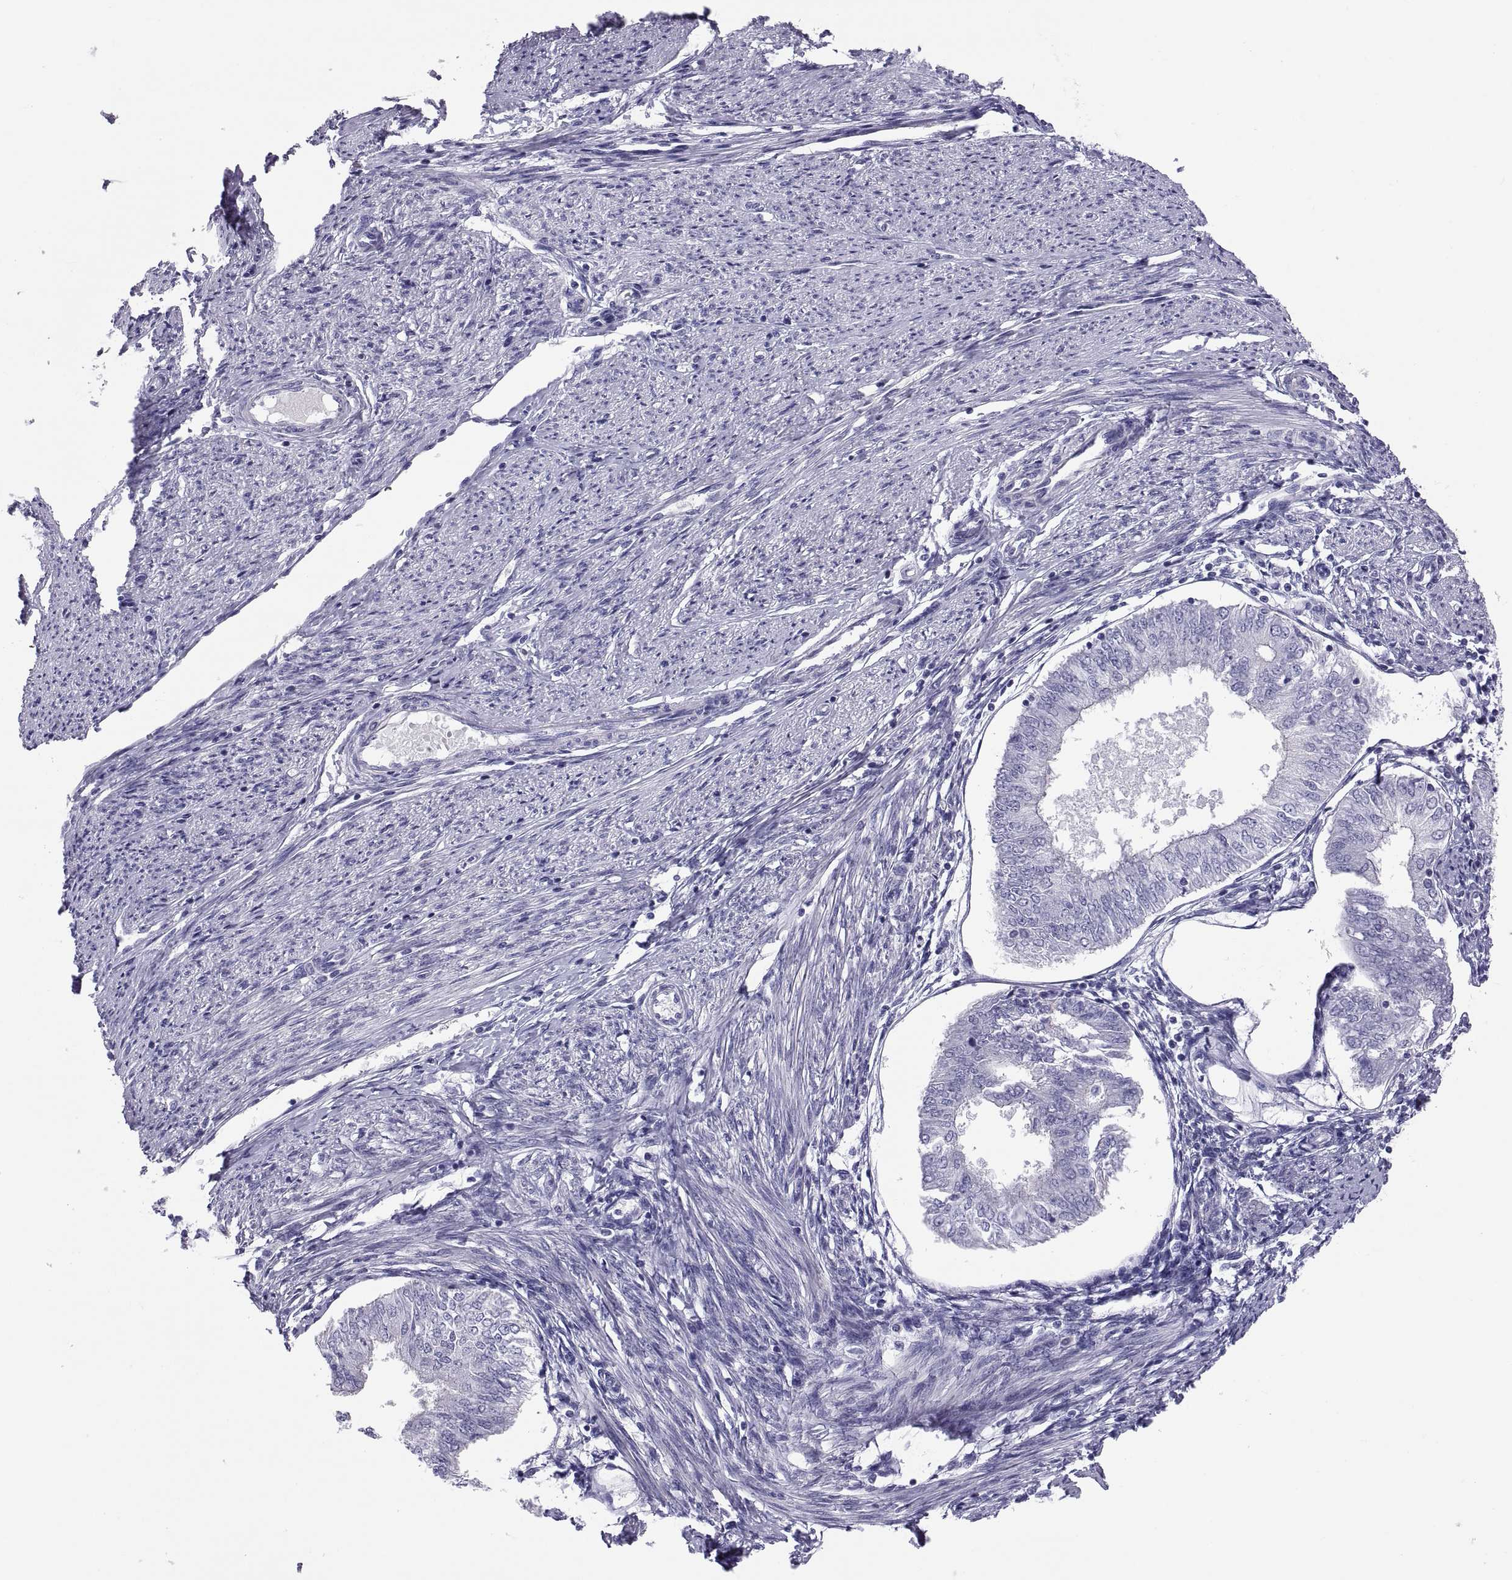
{"staining": {"intensity": "negative", "quantity": "none", "location": "none"}, "tissue": "endometrial cancer", "cell_type": "Tumor cells", "image_type": "cancer", "snomed": [{"axis": "morphology", "description": "Adenocarcinoma, NOS"}, {"axis": "topography", "description": "Endometrium"}], "caption": "IHC of human adenocarcinoma (endometrial) displays no positivity in tumor cells. (Brightfield microscopy of DAB IHC at high magnification).", "gene": "RNASE12", "patient": {"sex": "female", "age": 58}}